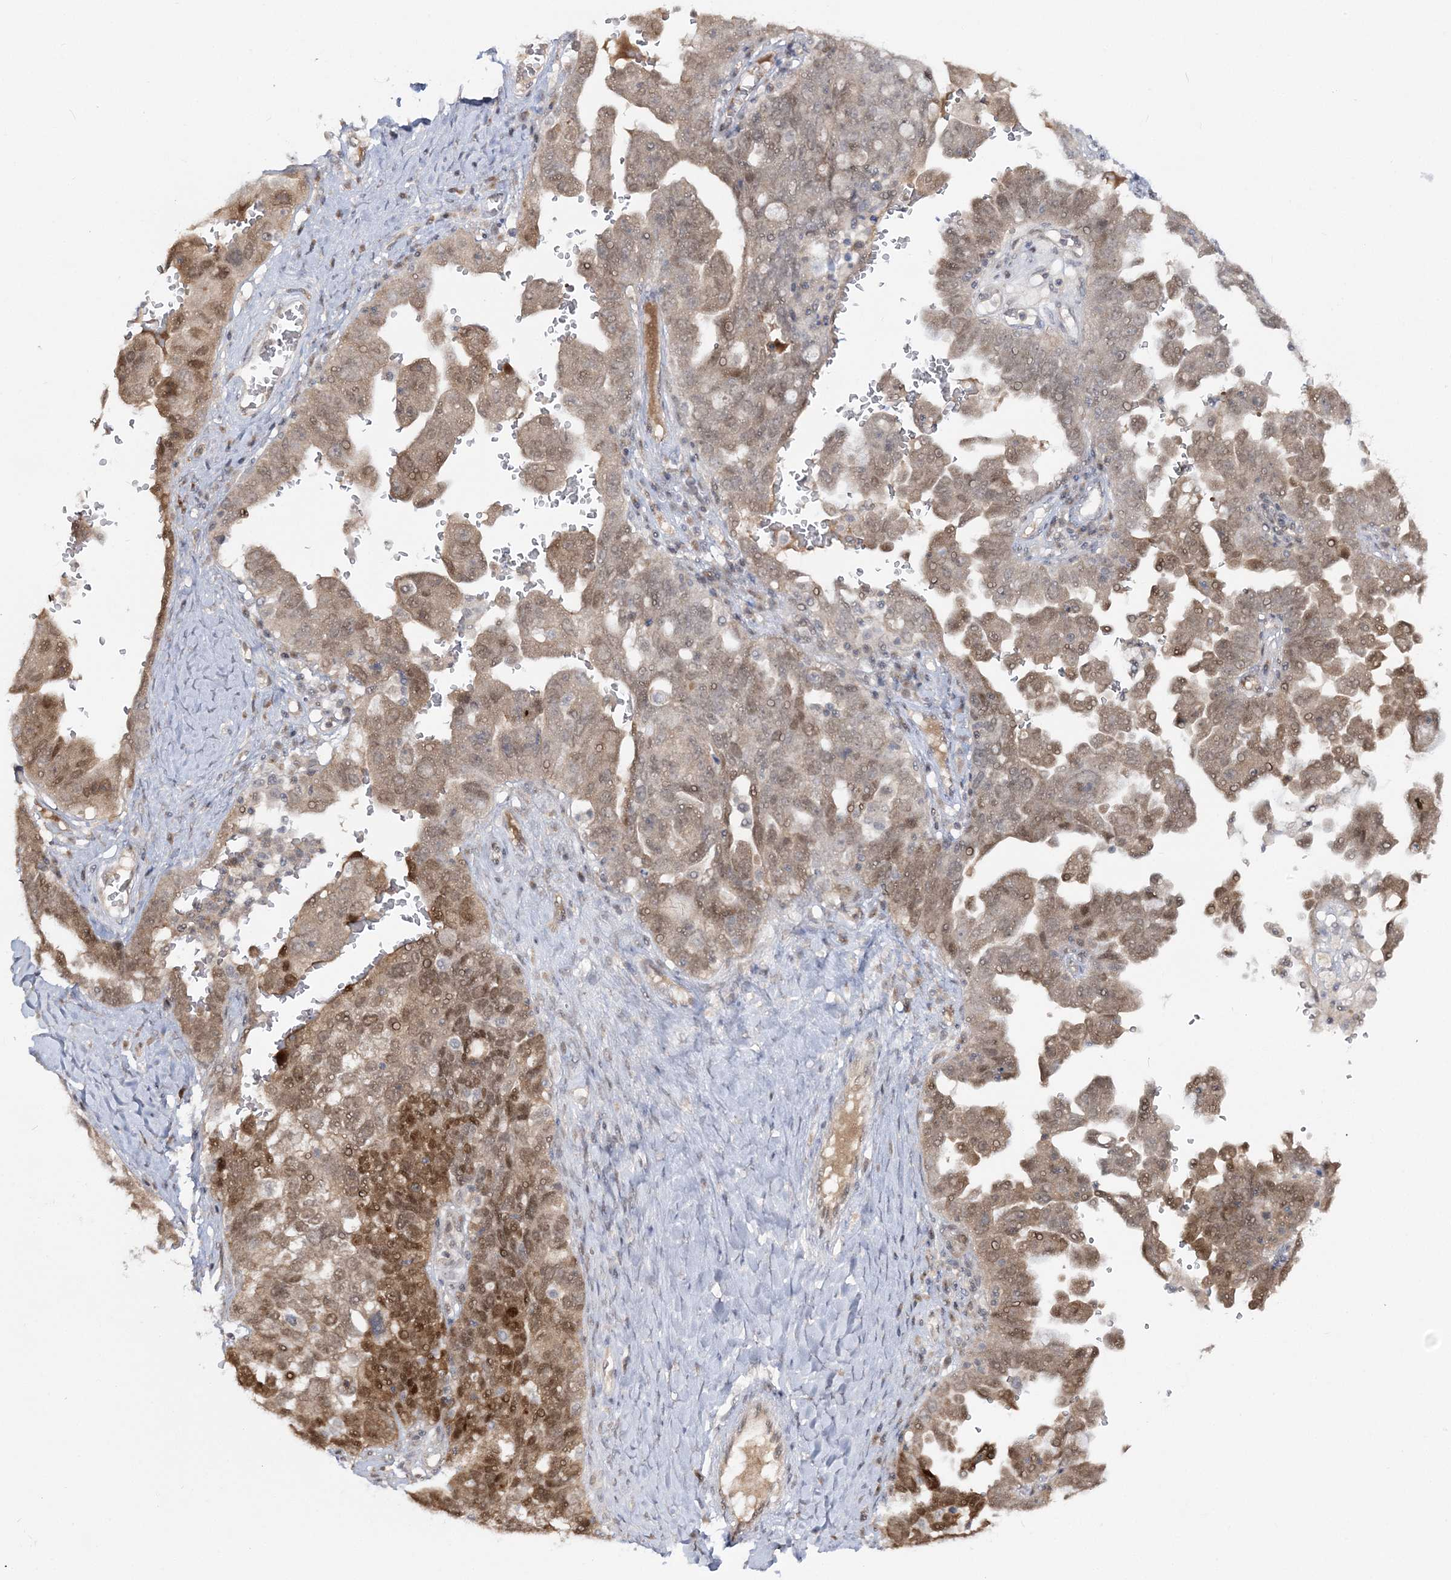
{"staining": {"intensity": "moderate", "quantity": ">75%", "location": "cytoplasmic/membranous,nuclear"}, "tissue": "ovarian cancer", "cell_type": "Tumor cells", "image_type": "cancer", "snomed": [{"axis": "morphology", "description": "Carcinoma, endometroid"}, {"axis": "topography", "description": "Ovary"}], "caption": "There is medium levels of moderate cytoplasmic/membranous and nuclear expression in tumor cells of ovarian endometroid carcinoma, as demonstrated by immunohistochemical staining (brown color).", "gene": "ZFAND6", "patient": {"sex": "female", "age": 62}}